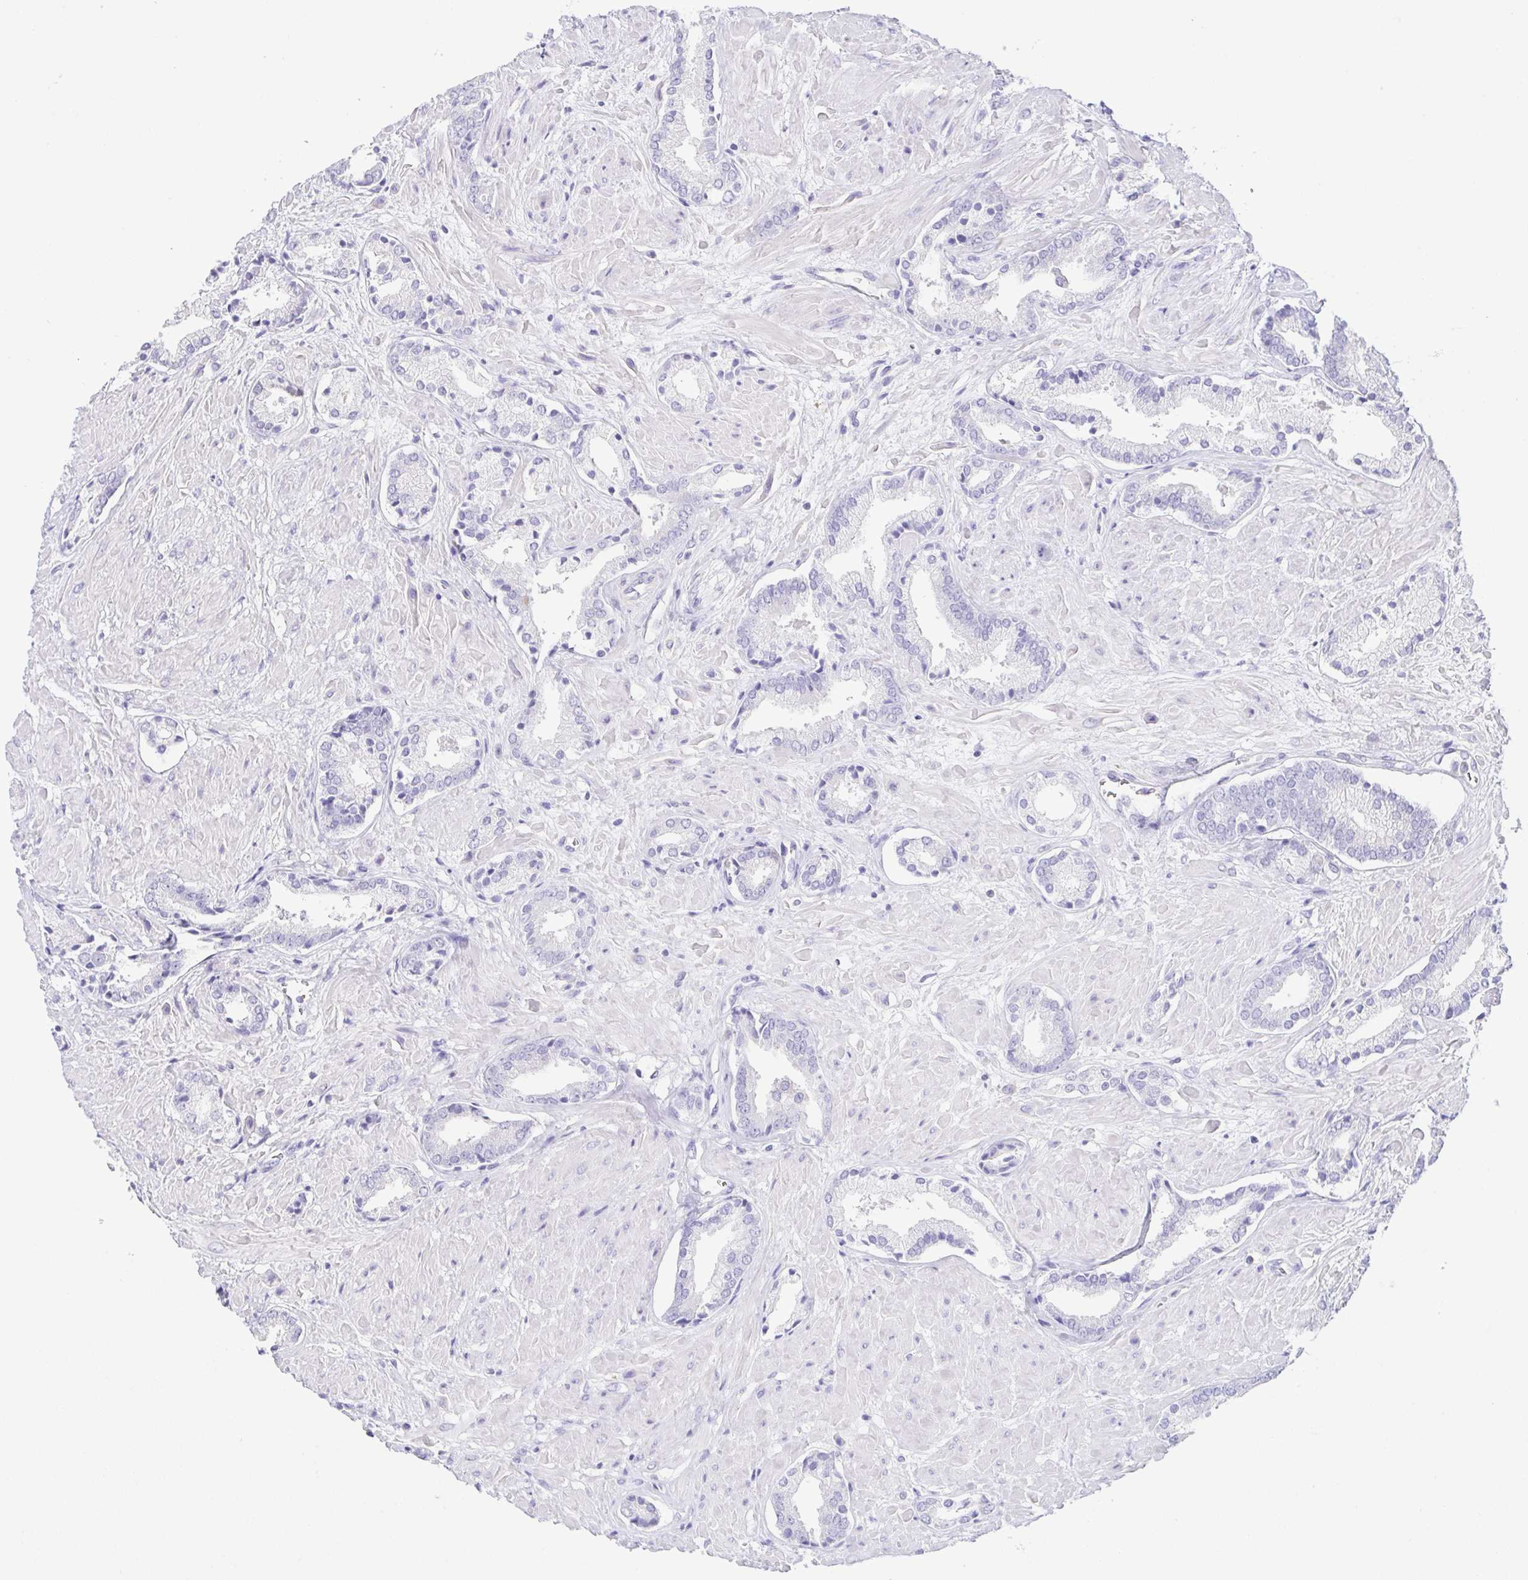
{"staining": {"intensity": "negative", "quantity": "none", "location": "none"}, "tissue": "prostate cancer", "cell_type": "Tumor cells", "image_type": "cancer", "snomed": [{"axis": "morphology", "description": "Adenocarcinoma, High grade"}, {"axis": "topography", "description": "Prostate"}], "caption": "Human prostate cancer (adenocarcinoma (high-grade)) stained for a protein using immunohistochemistry (IHC) exhibits no staining in tumor cells.", "gene": "ARPP21", "patient": {"sex": "male", "age": 56}}